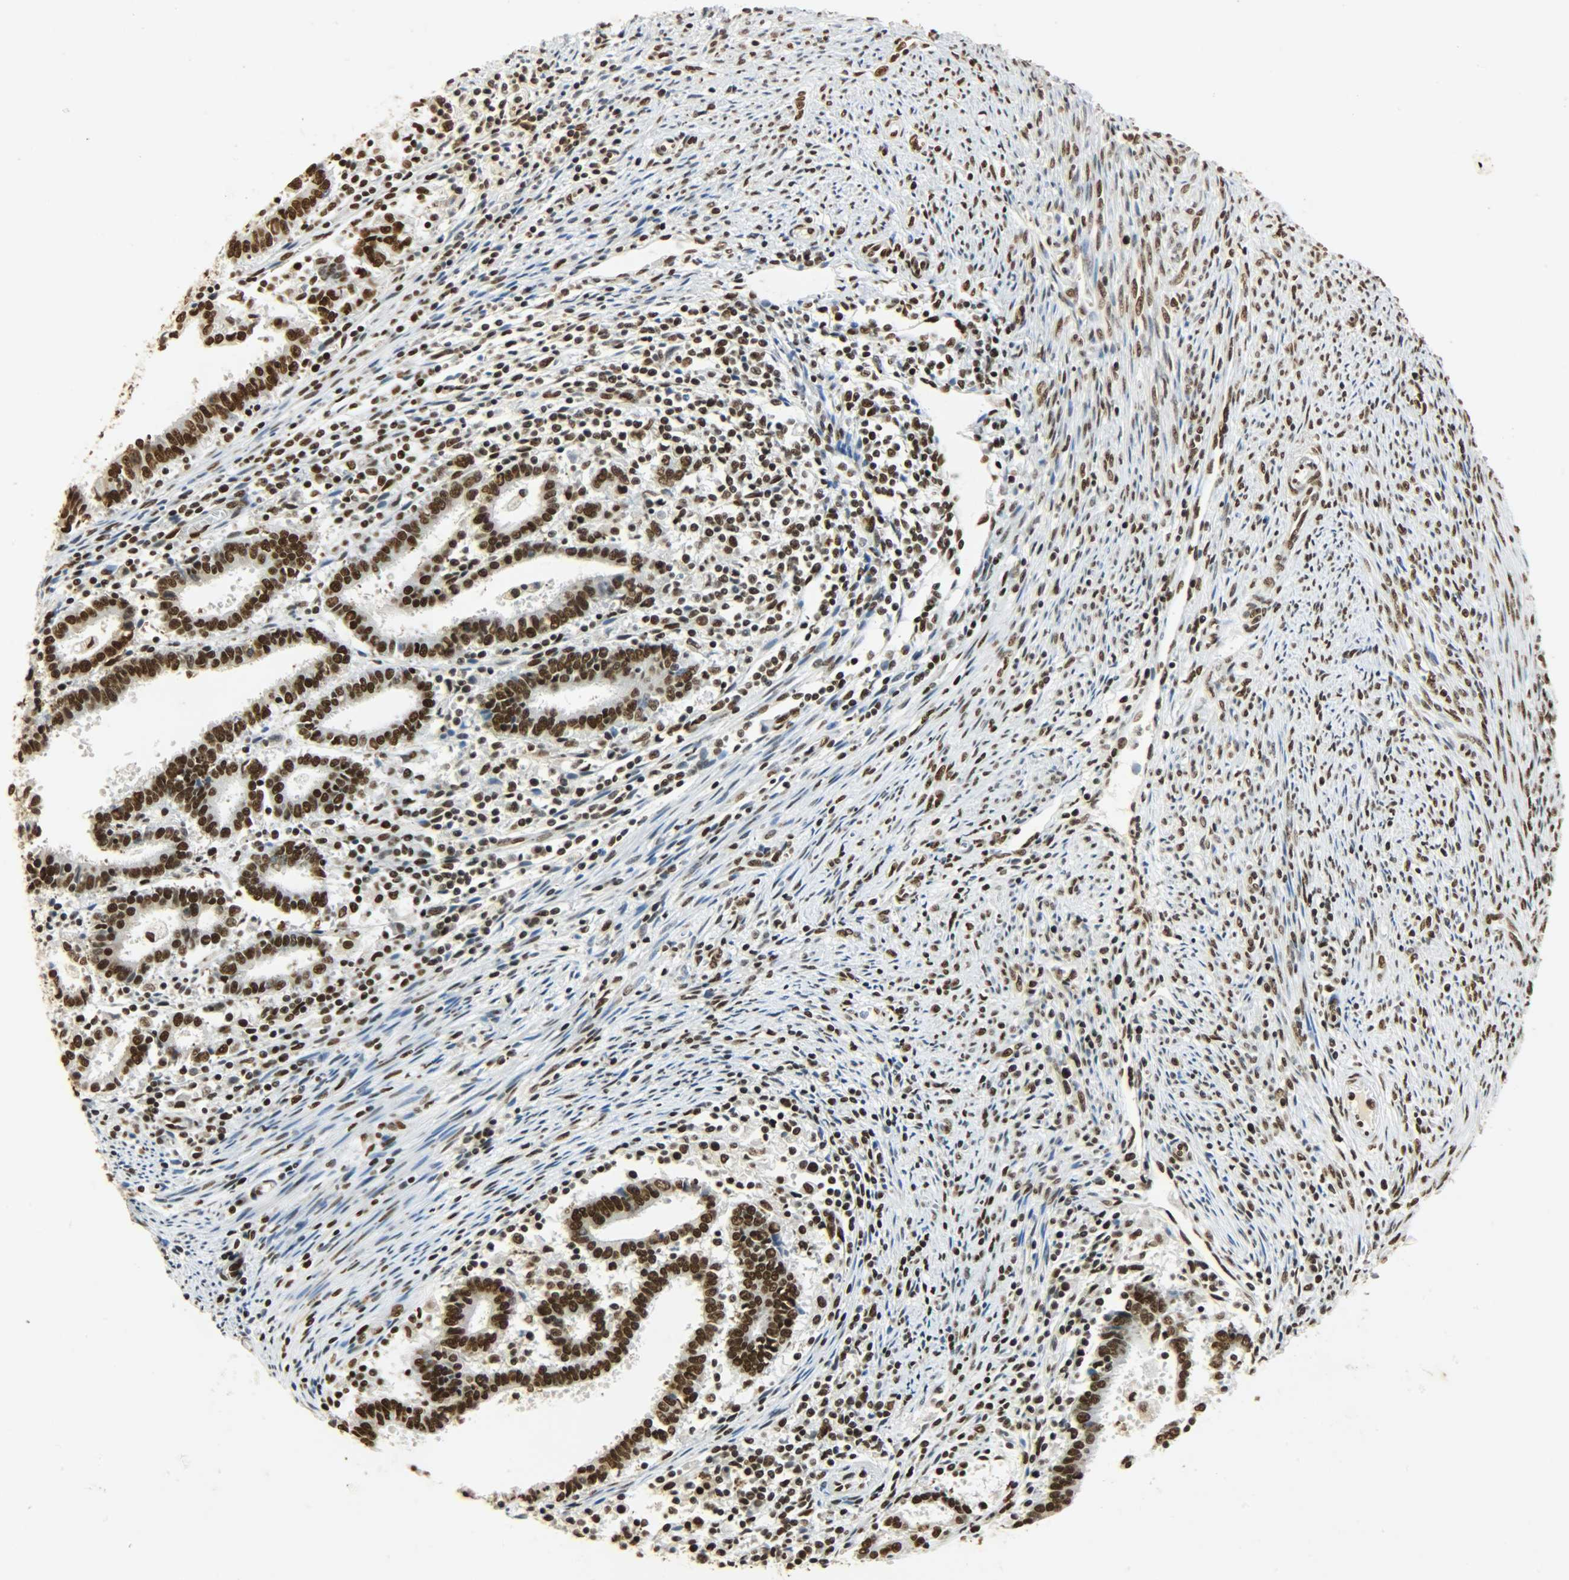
{"staining": {"intensity": "strong", "quantity": ">75%", "location": "nuclear"}, "tissue": "endometrial cancer", "cell_type": "Tumor cells", "image_type": "cancer", "snomed": [{"axis": "morphology", "description": "Adenocarcinoma, NOS"}, {"axis": "topography", "description": "Uterus"}], "caption": "About >75% of tumor cells in human endometrial cancer display strong nuclear protein staining as visualized by brown immunohistochemical staining.", "gene": "KHDRBS1", "patient": {"sex": "female", "age": 83}}